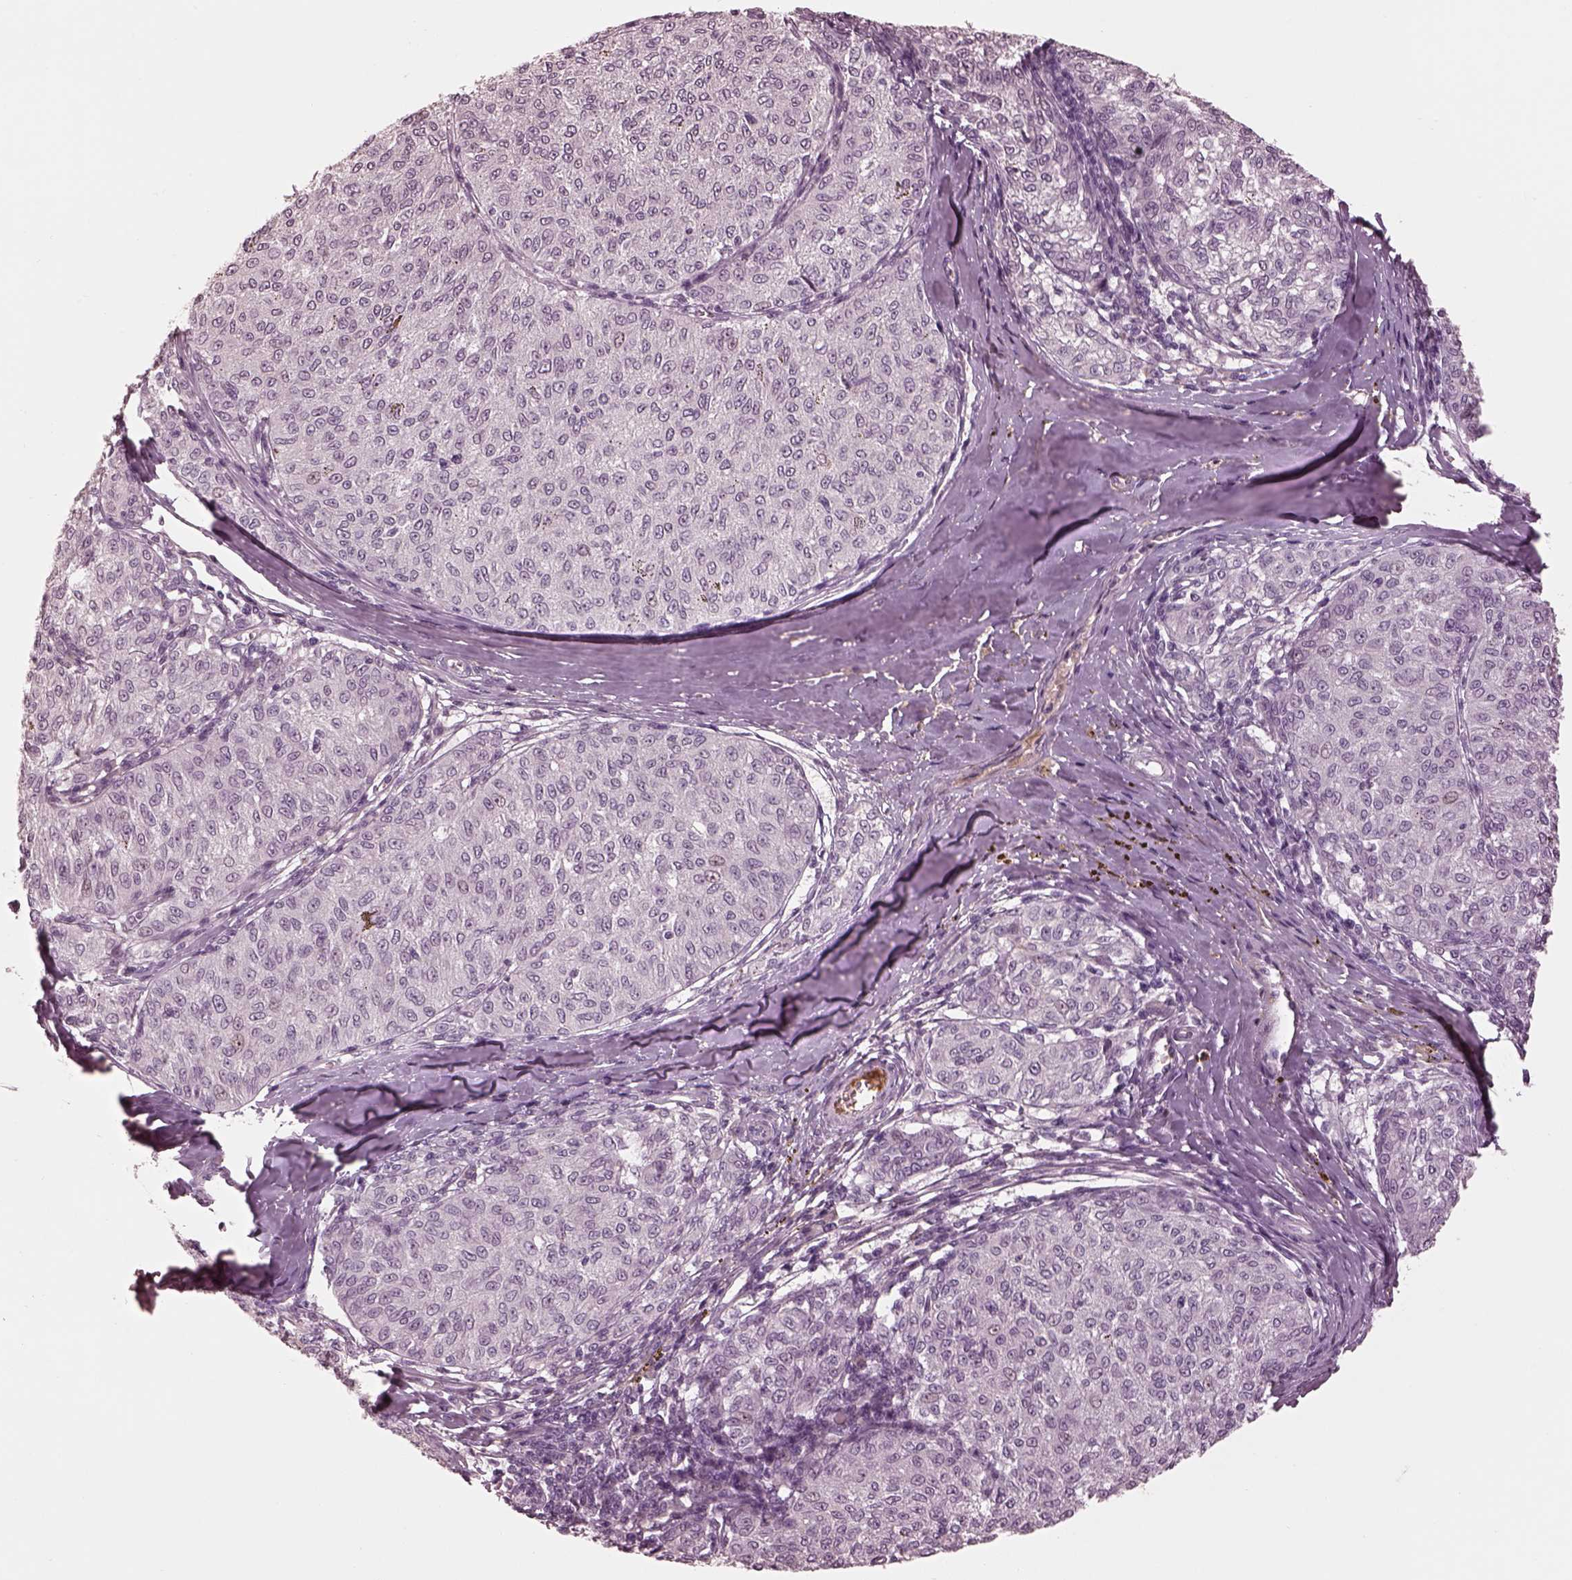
{"staining": {"intensity": "negative", "quantity": "none", "location": "none"}, "tissue": "melanoma", "cell_type": "Tumor cells", "image_type": "cancer", "snomed": [{"axis": "morphology", "description": "Malignant melanoma, NOS"}, {"axis": "topography", "description": "Skin"}], "caption": "Histopathology image shows no protein staining in tumor cells of melanoma tissue.", "gene": "KCNA2", "patient": {"sex": "female", "age": 72}}